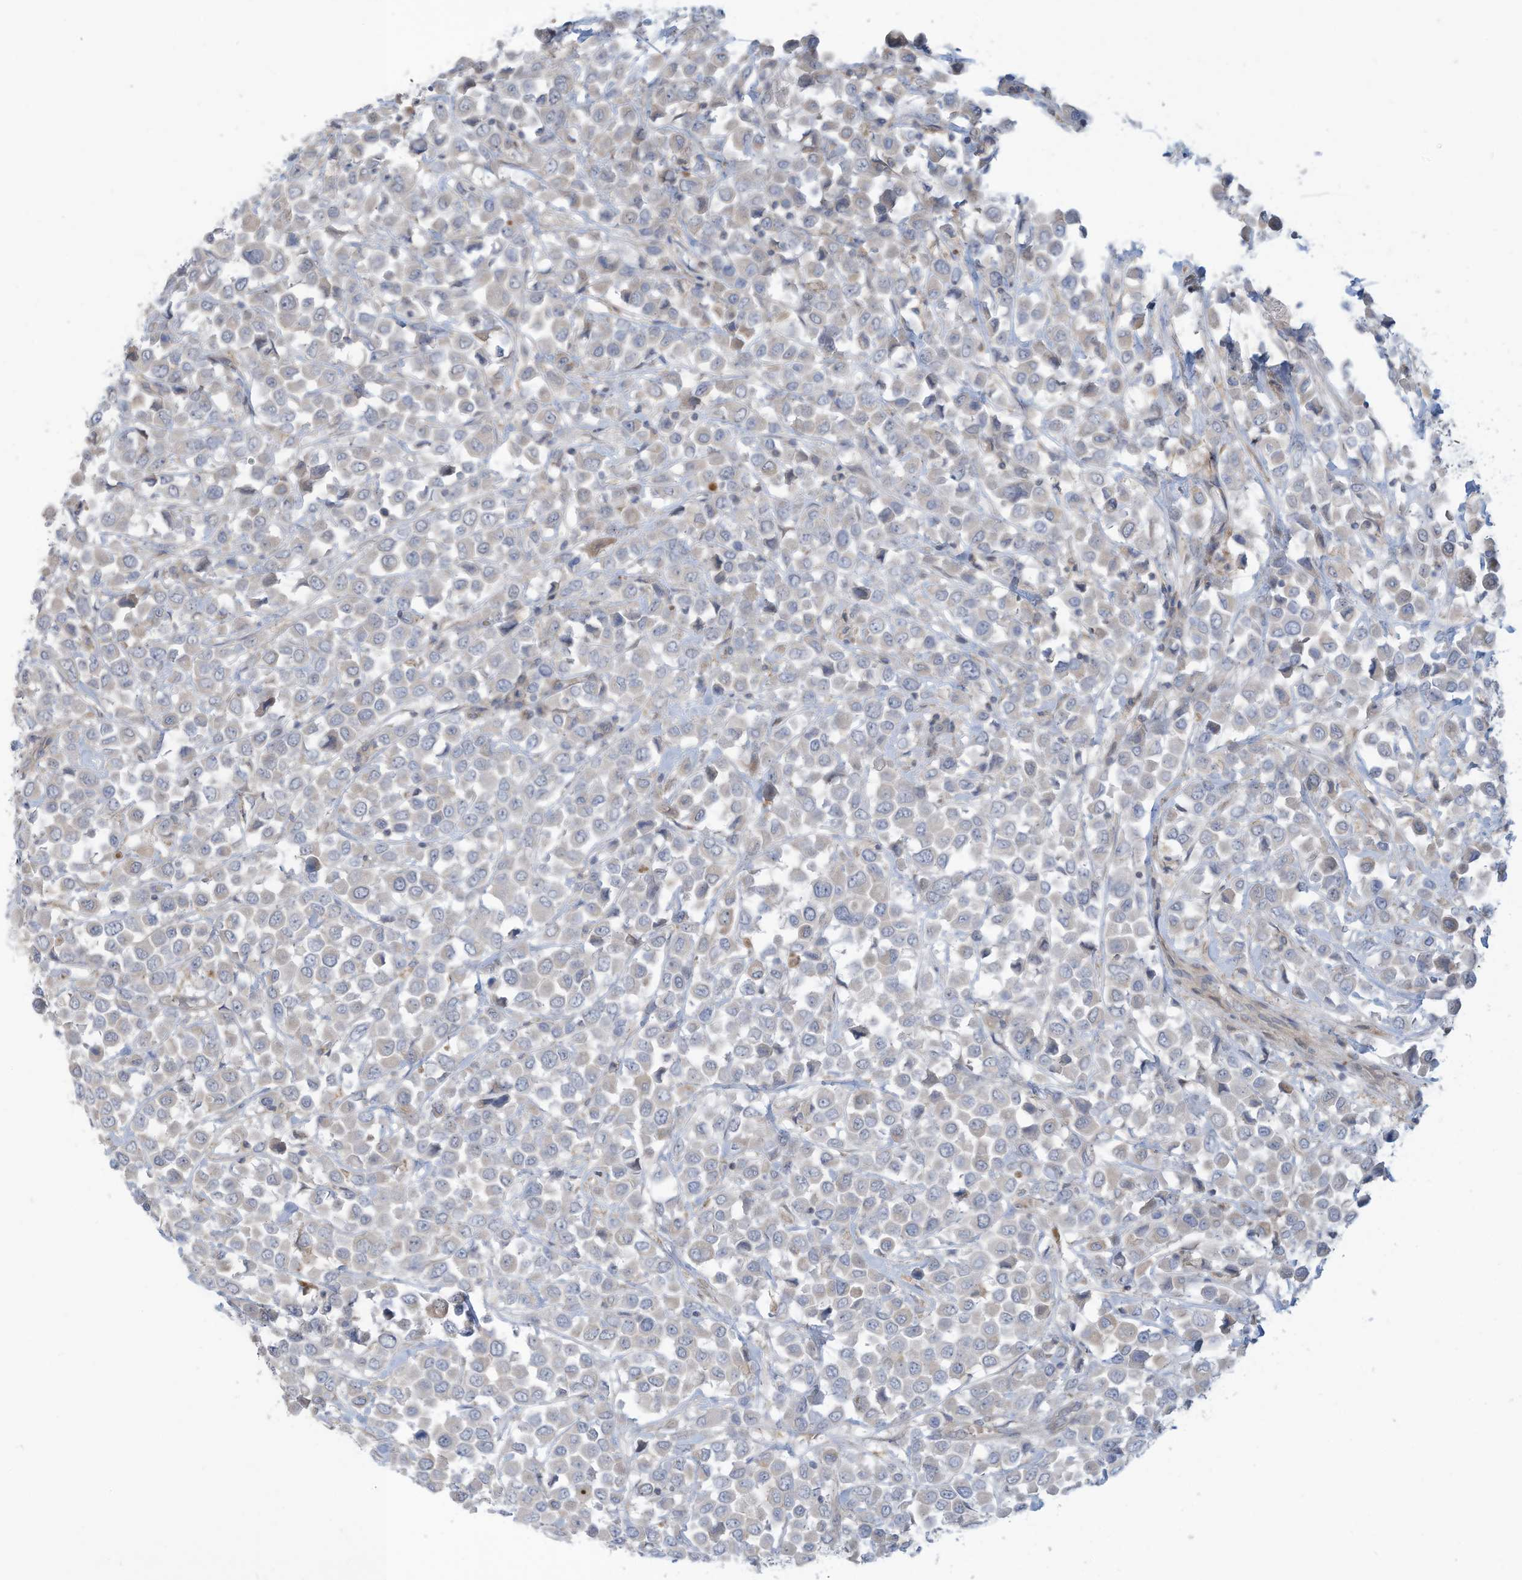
{"staining": {"intensity": "negative", "quantity": "none", "location": "none"}, "tissue": "breast cancer", "cell_type": "Tumor cells", "image_type": "cancer", "snomed": [{"axis": "morphology", "description": "Duct carcinoma"}, {"axis": "topography", "description": "Breast"}], "caption": "Immunohistochemical staining of breast cancer (infiltrating ductal carcinoma) exhibits no significant positivity in tumor cells.", "gene": "ADAT2", "patient": {"sex": "female", "age": 61}}